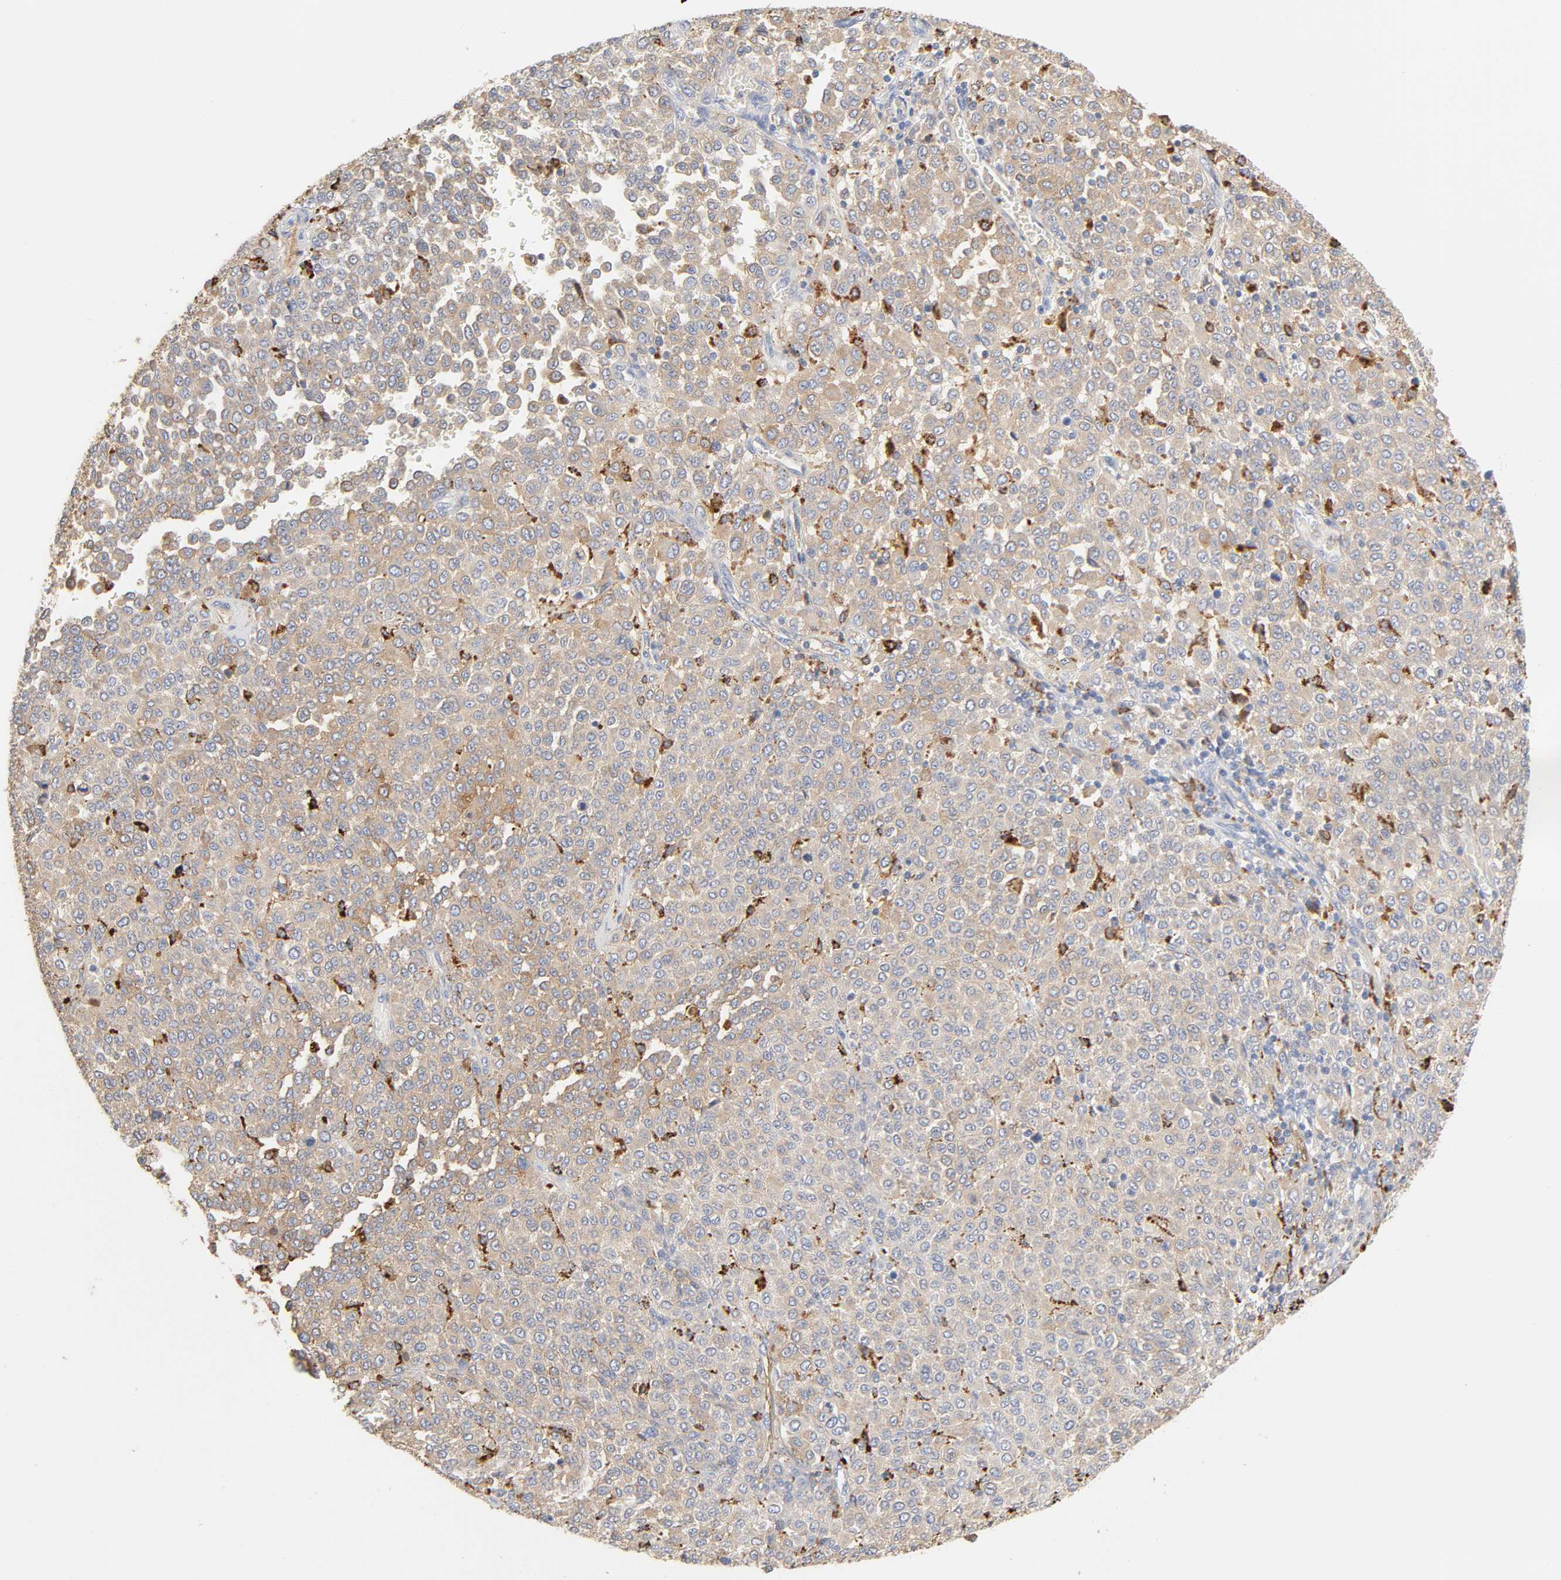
{"staining": {"intensity": "weak", "quantity": ">75%", "location": "cytoplasmic/membranous"}, "tissue": "melanoma", "cell_type": "Tumor cells", "image_type": "cancer", "snomed": [{"axis": "morphology", "description": "Malignant melanoma, Metastatic site"}, {"axis": "topography", "description": "Pancreas"}], "caption": "A low amount of weak cytoplasmic/membranous staining is seen in about >75% of tumor cells in melanoma tissue.", "gene": "MAGEB17", "patient": {"sex": "female", "age": 30}}